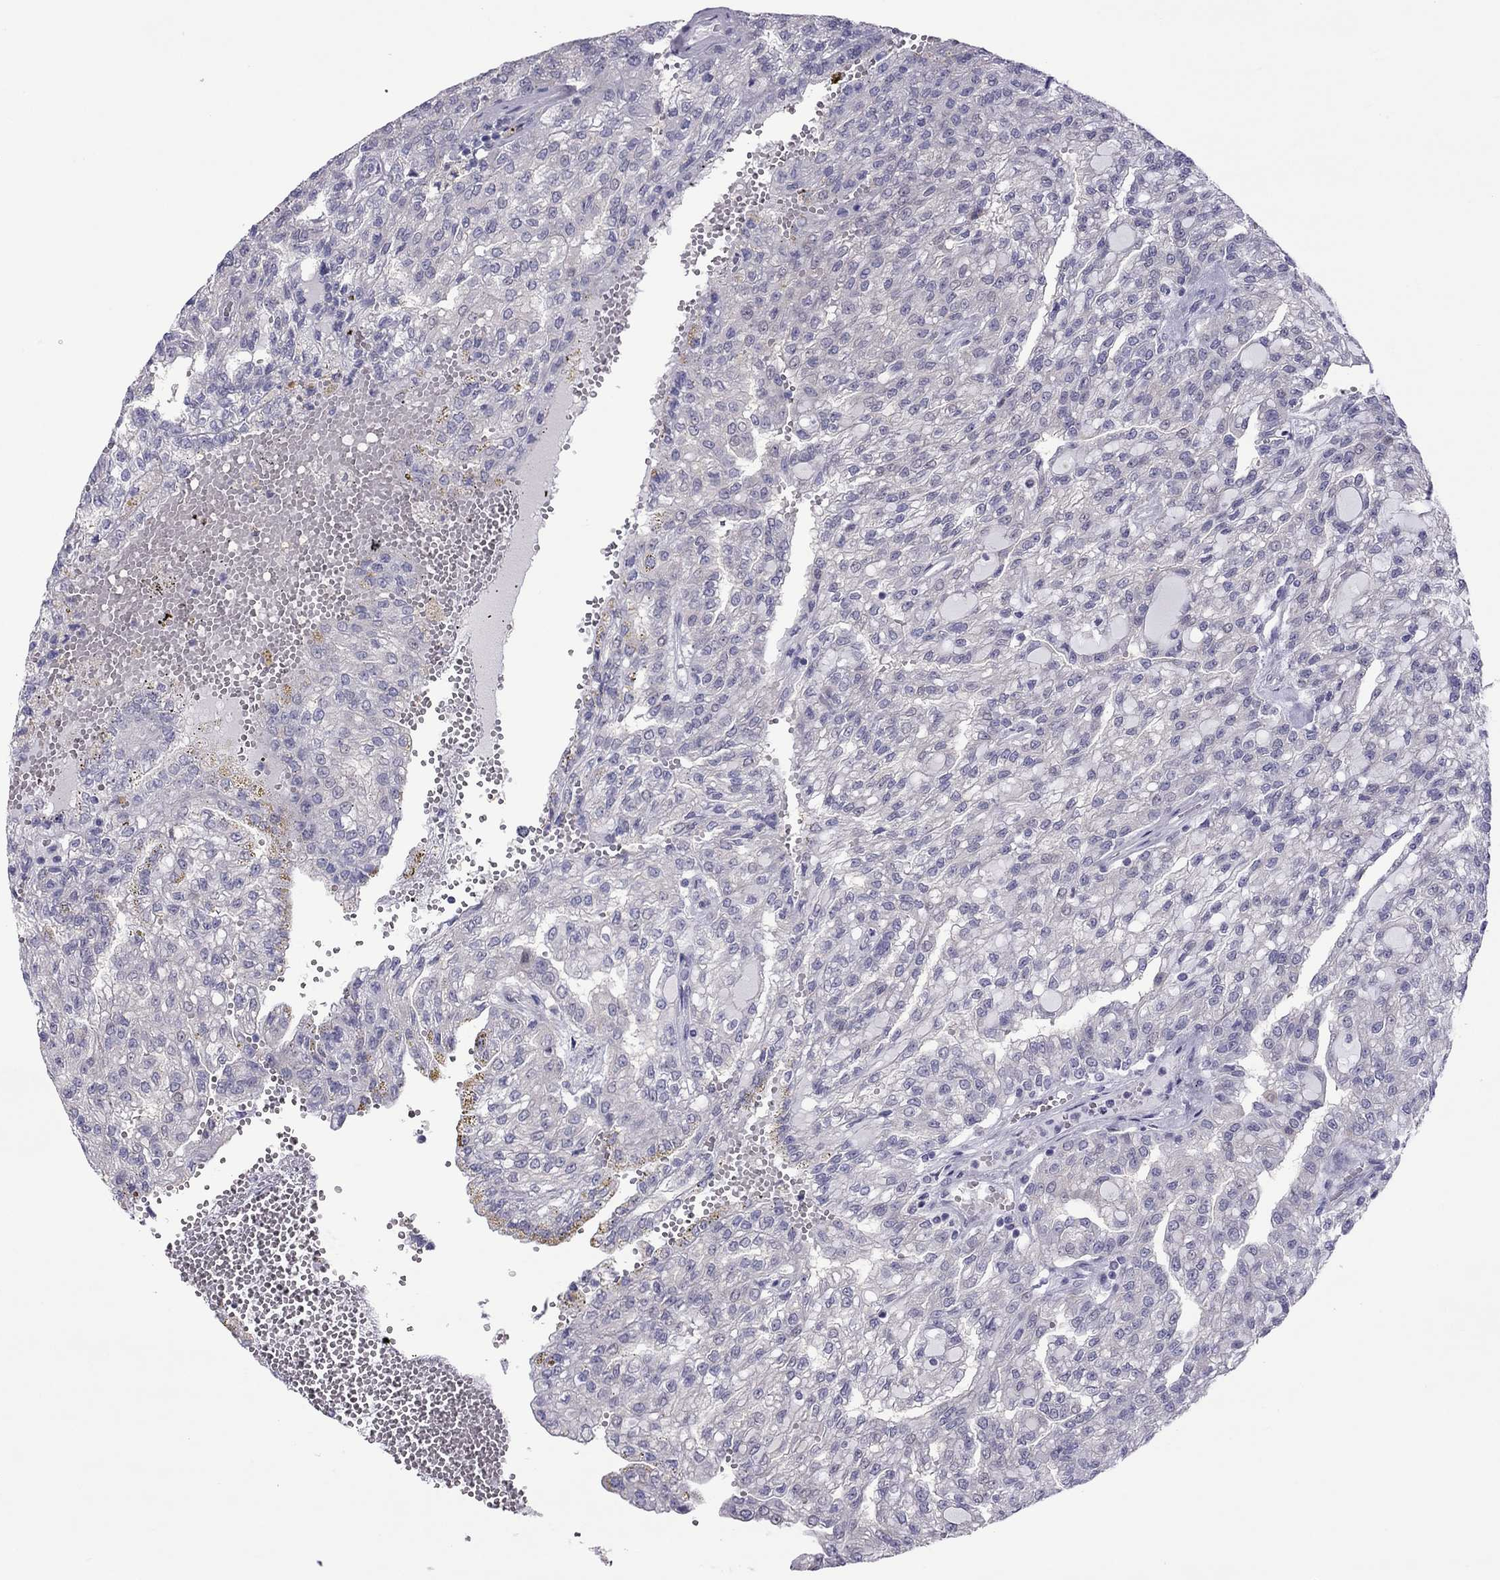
{"staining": {"intensity": "negative", "quantity": "none", "location": "none"}, "tissue": "renal cancer", "cell_type": "Tumor cells", "image_type": "cancer", "snomed": [{"axis": "morphology", "description": "Adenocarcinoma, NOS"}, {"axis": "topography", "description": "Kidney"}], "caption": "Photomicrograph shows no significant protein staining in tumor cells of renal cancer (adenocarcinoma).", "gene": "TEX14", "patient": {"sex": "male", "age": 63}}